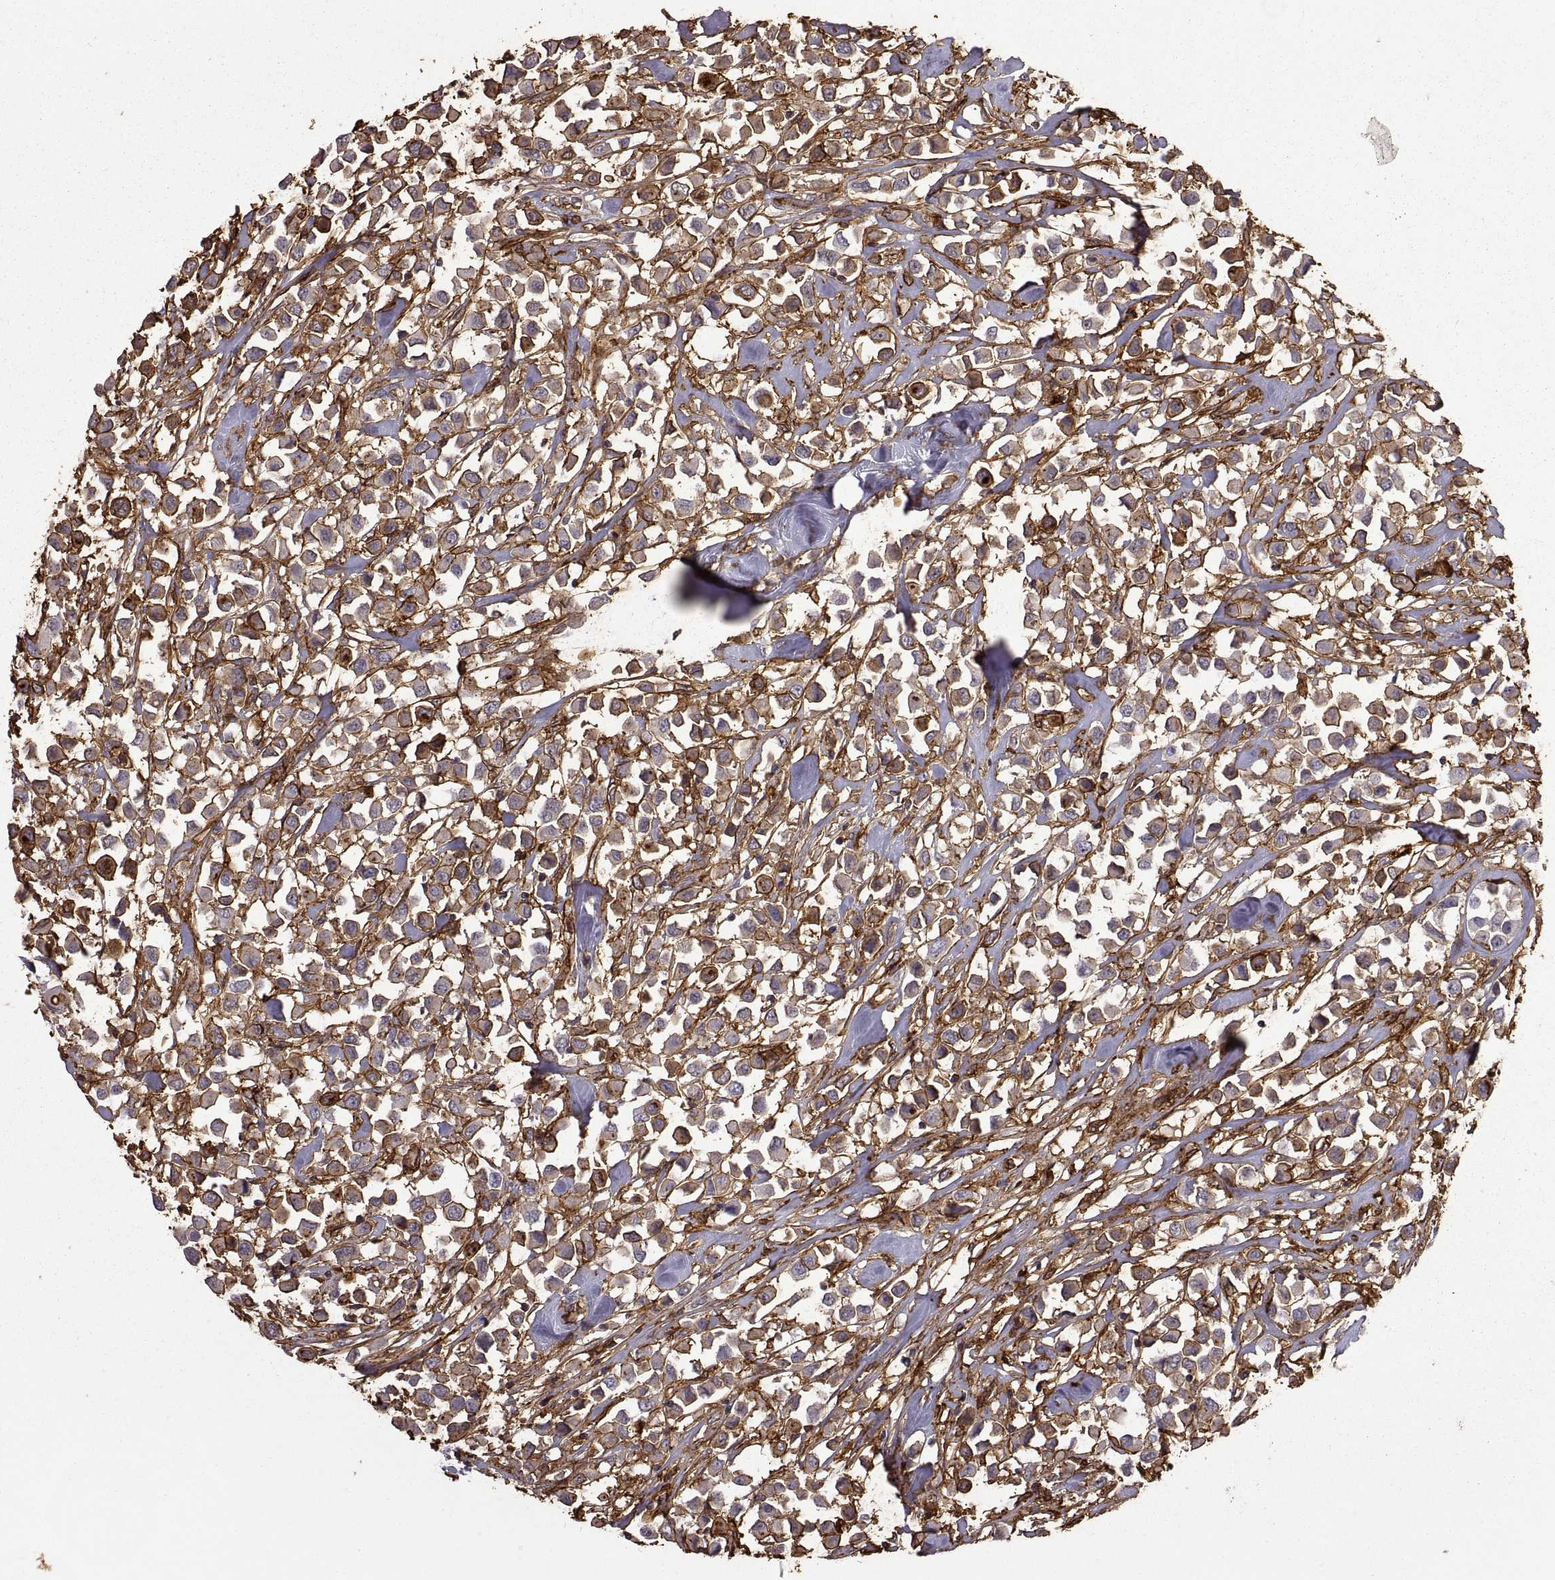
{"staining": {"intensity": "strong", "quantity": "25%-75%", "location": "cytoplasmic/membranous"}, "tissue": "breast cancer", "cell_type": "Tumor cells", "image_type": "cancer", "snomed": [{"axis": "morphology", "description": "Duct carcinoma"}, {"axis": "topography", "description": "Breast"}], "caption": "Infiltrating ductal carcinoma (breast) stained with DAB (3,3'-diaminobenzidine) IHC displays high levels of strong cytoplasmic/membranous positivity in approximately 25%-75% of tumor cells.", "gene": "S100A10", "patient": {"sex": "female", "age": 61}}